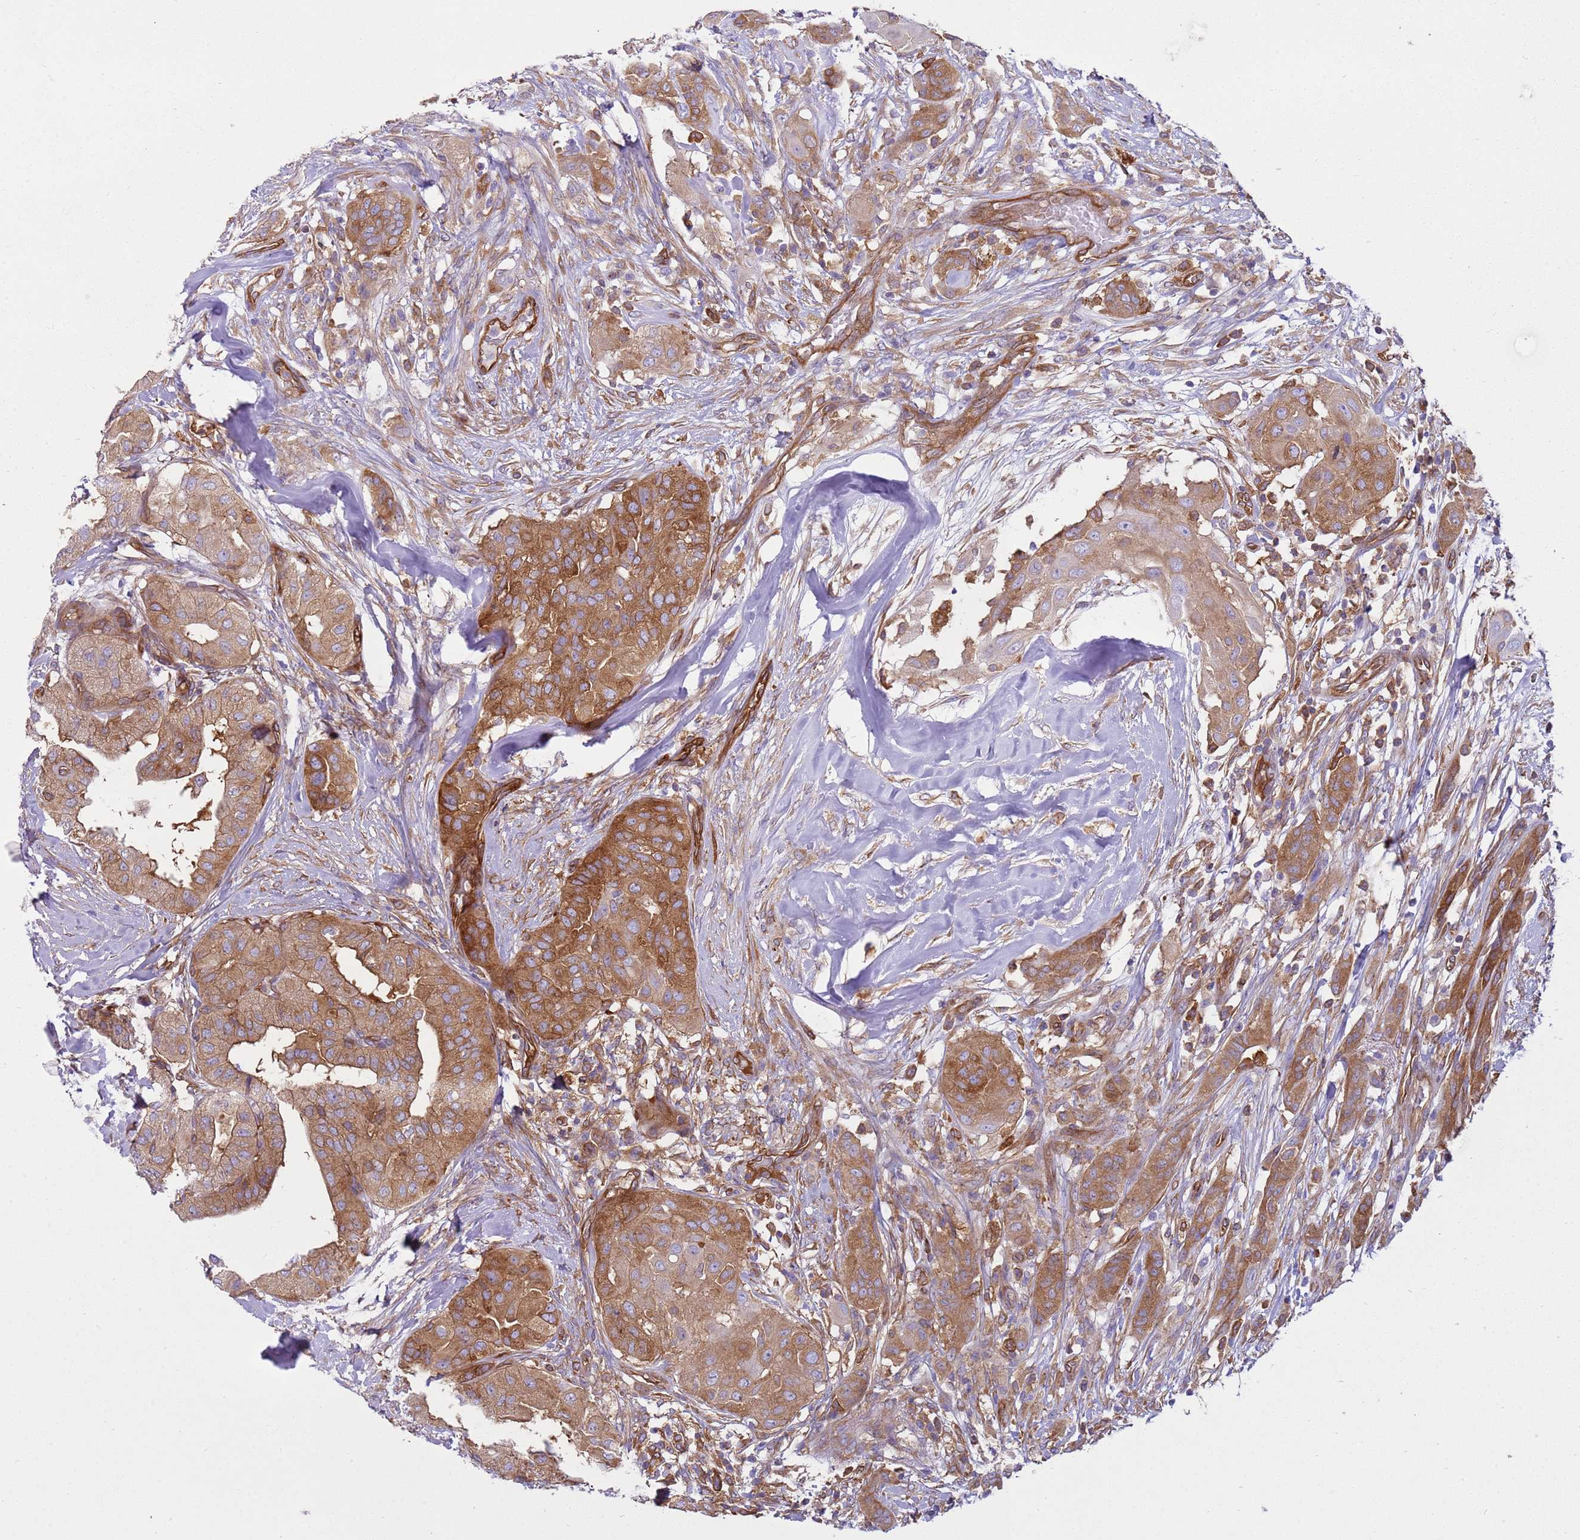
{"staining": {"intensity": "strong", "quantity": ">75%", "location": "cytoplasmic/membranous"}, "tissue": "thyroid cancer", "cell_type": "Tumor cells", "image_type": "cancer", "snomed": [{"axis": "morphology", "description": "Papillary adenocarcinoma, NOS"}, {"axis": "topography", "description": "Thyroid gland"}], "caption": "Protein positivity by IHC demonstrates strong cytoplasmic/membranous expression in about >75% of tumor cells in thyroid papillary adenocarcinoma.", "gene": "SNX21", "patient": {"sex": "female", "age": 59}}